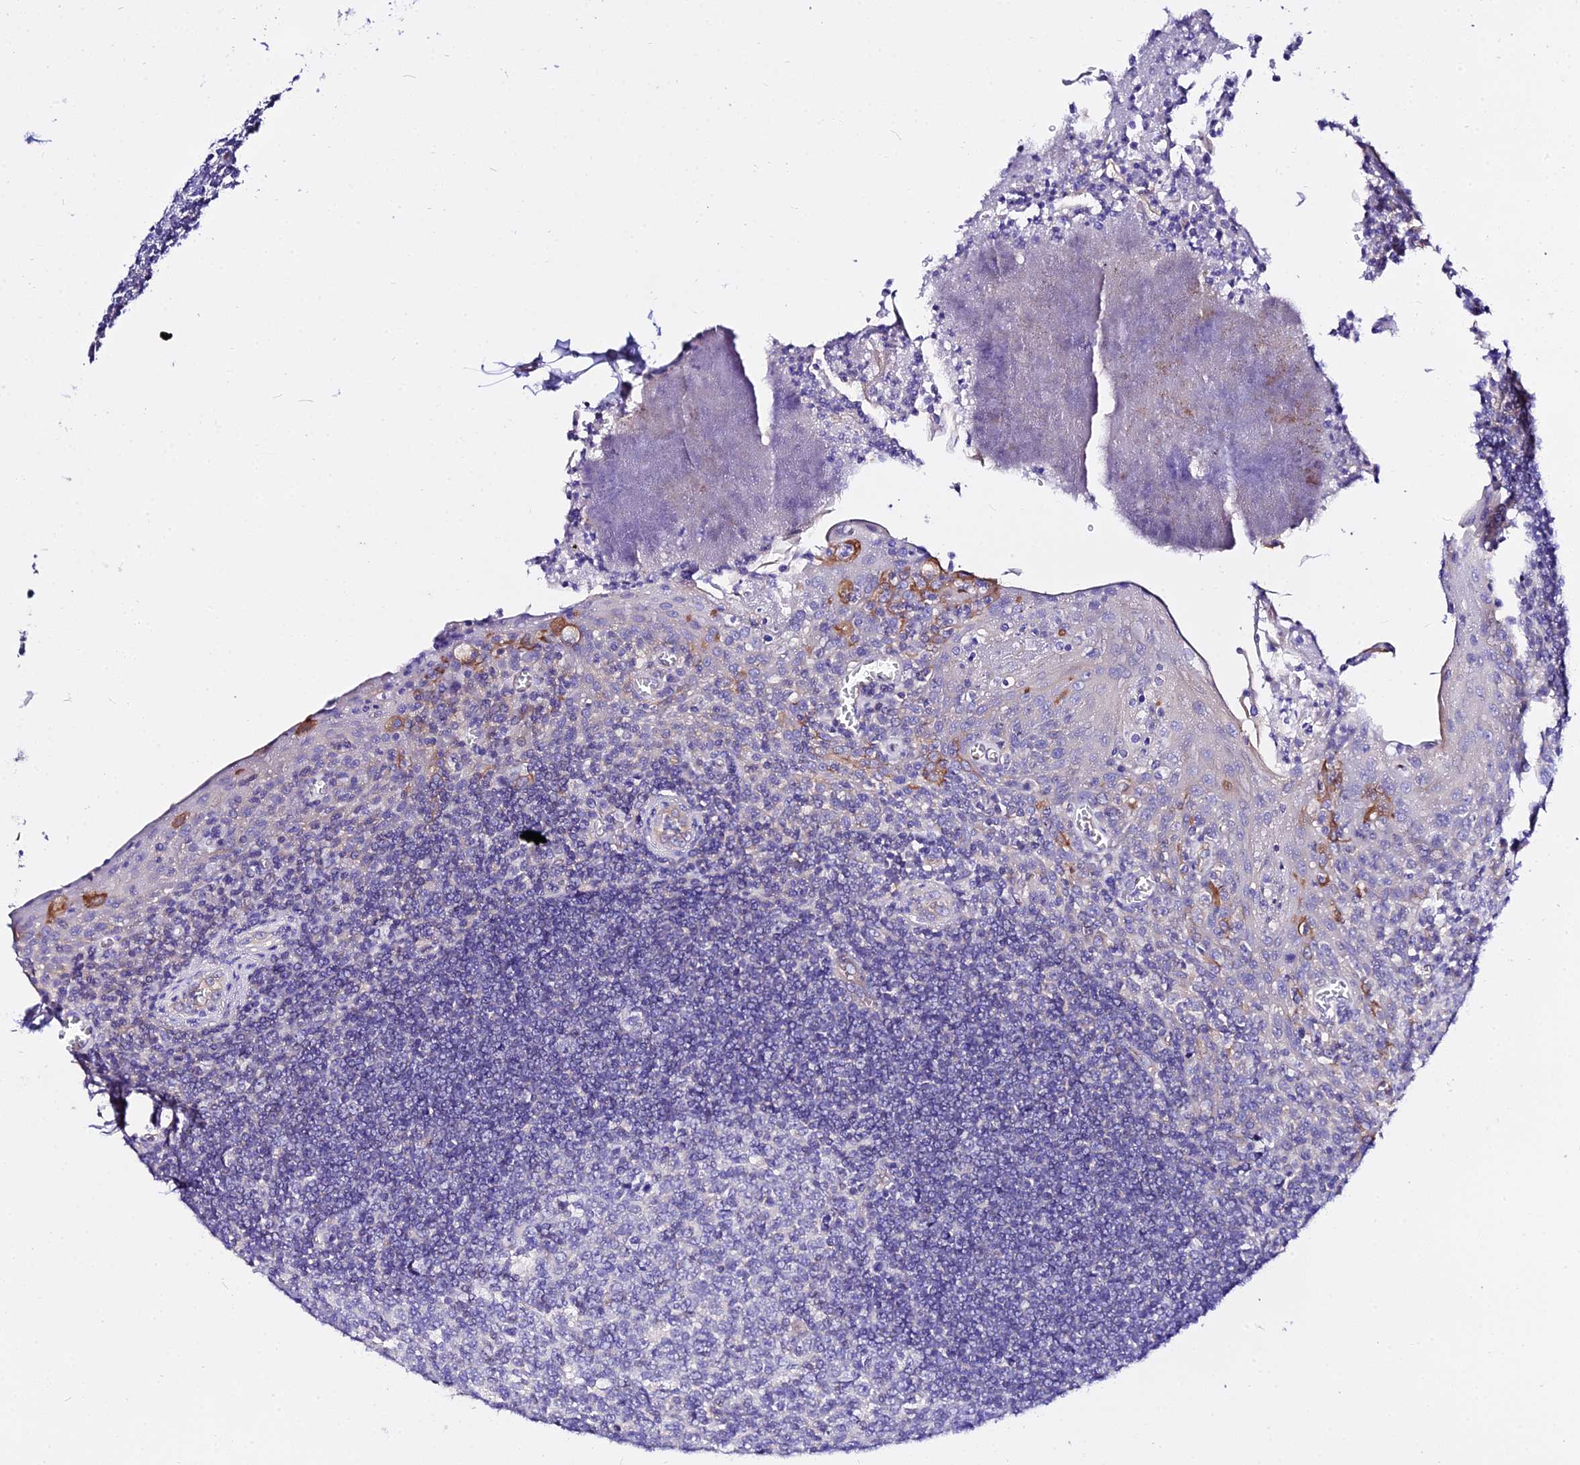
{"staining": {"intensity": "negative", "quantity": "none", "location": "none"}, "tissue": "tonsil", "cell_type": "Germinal center cells", "image_type": "normal", "snomed": [{"axis": "morphology", "description": "Normal tissue, NOS"}, {"axis": "topography", "description": "Tonsil"}], "caption": "IHC photomicrograph of normal tonsil stained for a protein (brown), which shows no positivity in germinal center cells. (Brightfield microscopy of DAB IHC at high magnification).", "gene": "DAW1", "patient": {"sex": "male", "age": 27}}